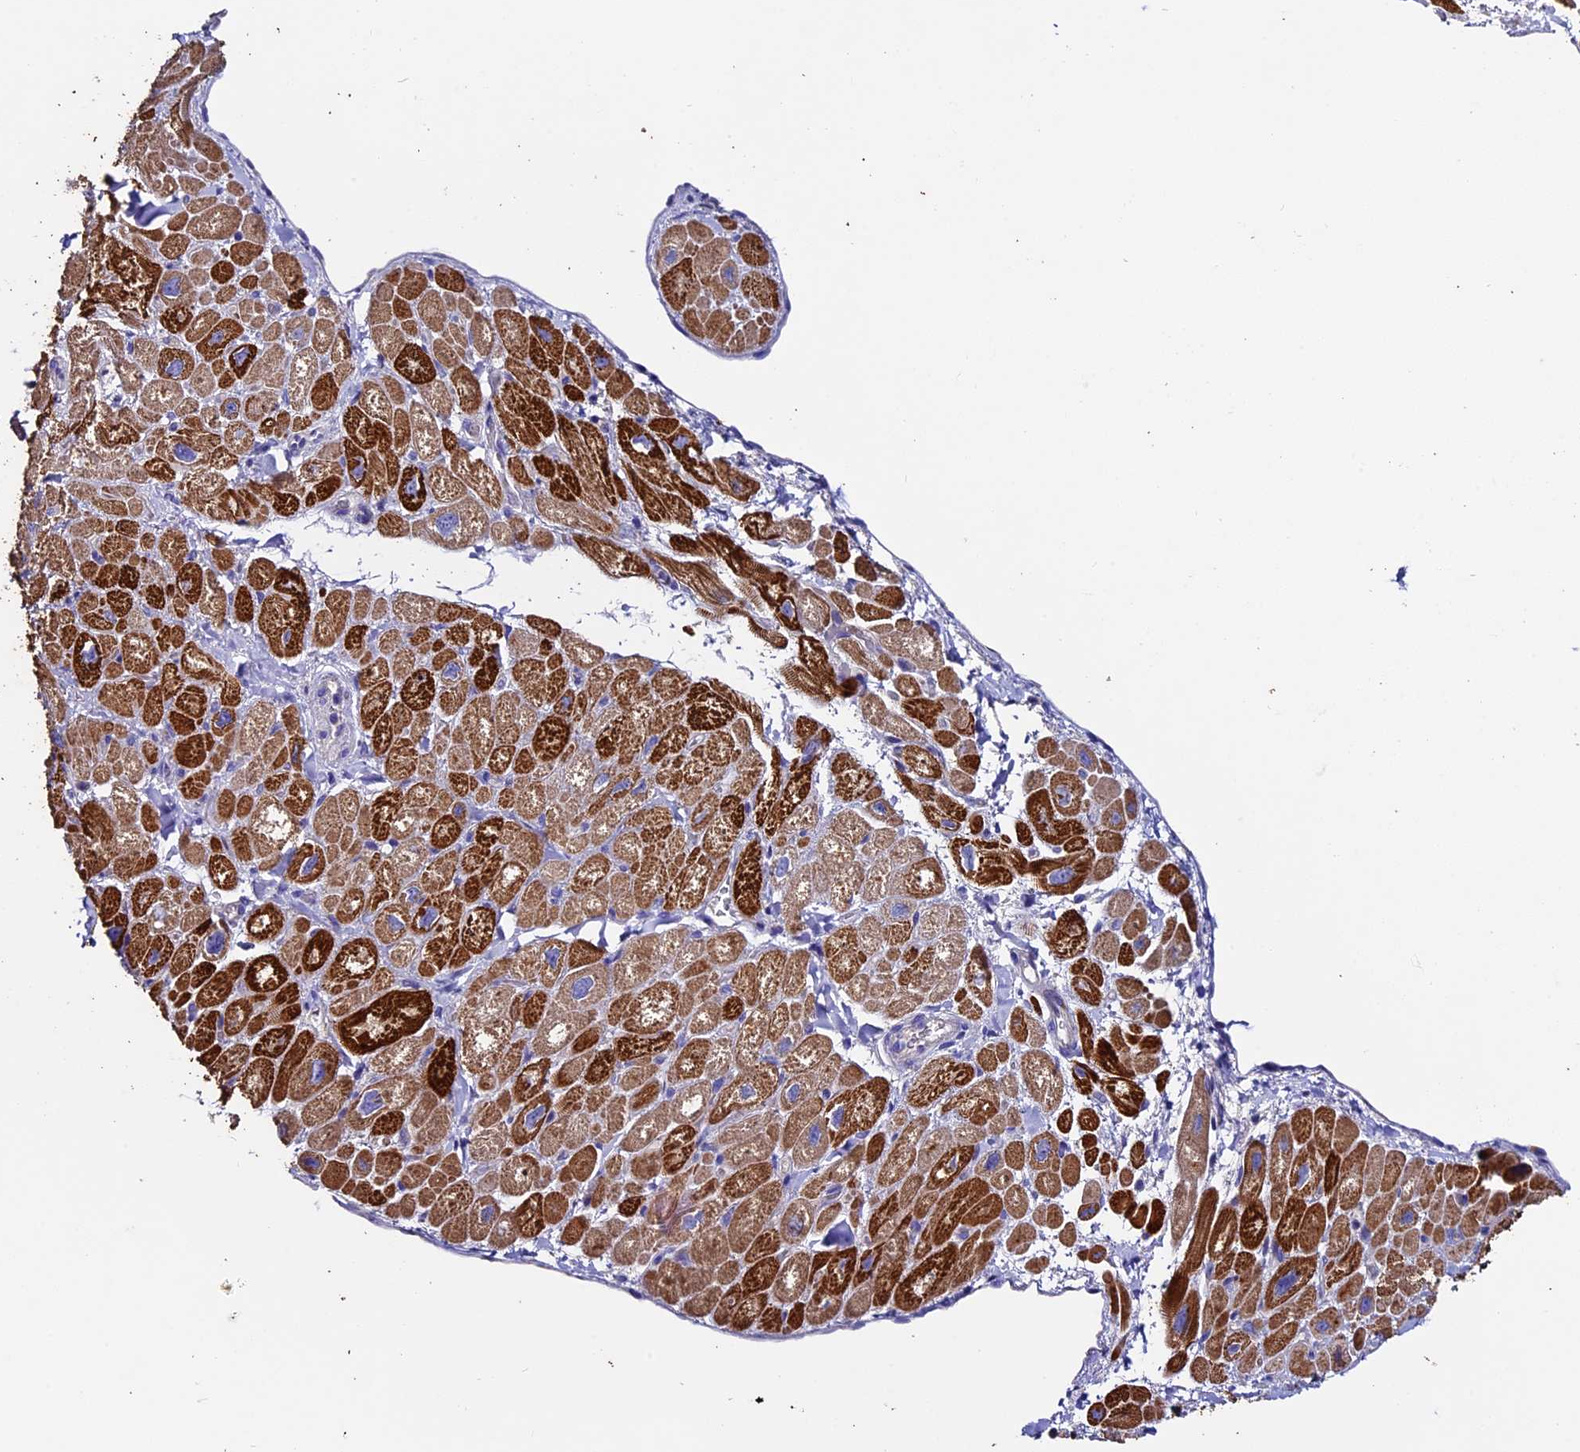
{"staining": {"intensity": "strong", "quantity": ">75%", "location": "cytoplasmic/membranous"}, "tissue": "heart muscle", "cell_type": "Cardiomyocytes", "image_type": "normal", "snomed": [{"axis": "morphology", "description": "Normal tissue, NOS"}, {"axis": "topography", "description": "Heart"}], "caption": "About >75% of cardiomyocytes in normal human heart muscle exhibit strong cytoplasmic/membranous protein positivity as visualized by brown immunohistochemical staining.", "gene": "FBXW9", "patient": {"sex": "male", "age": 65}}